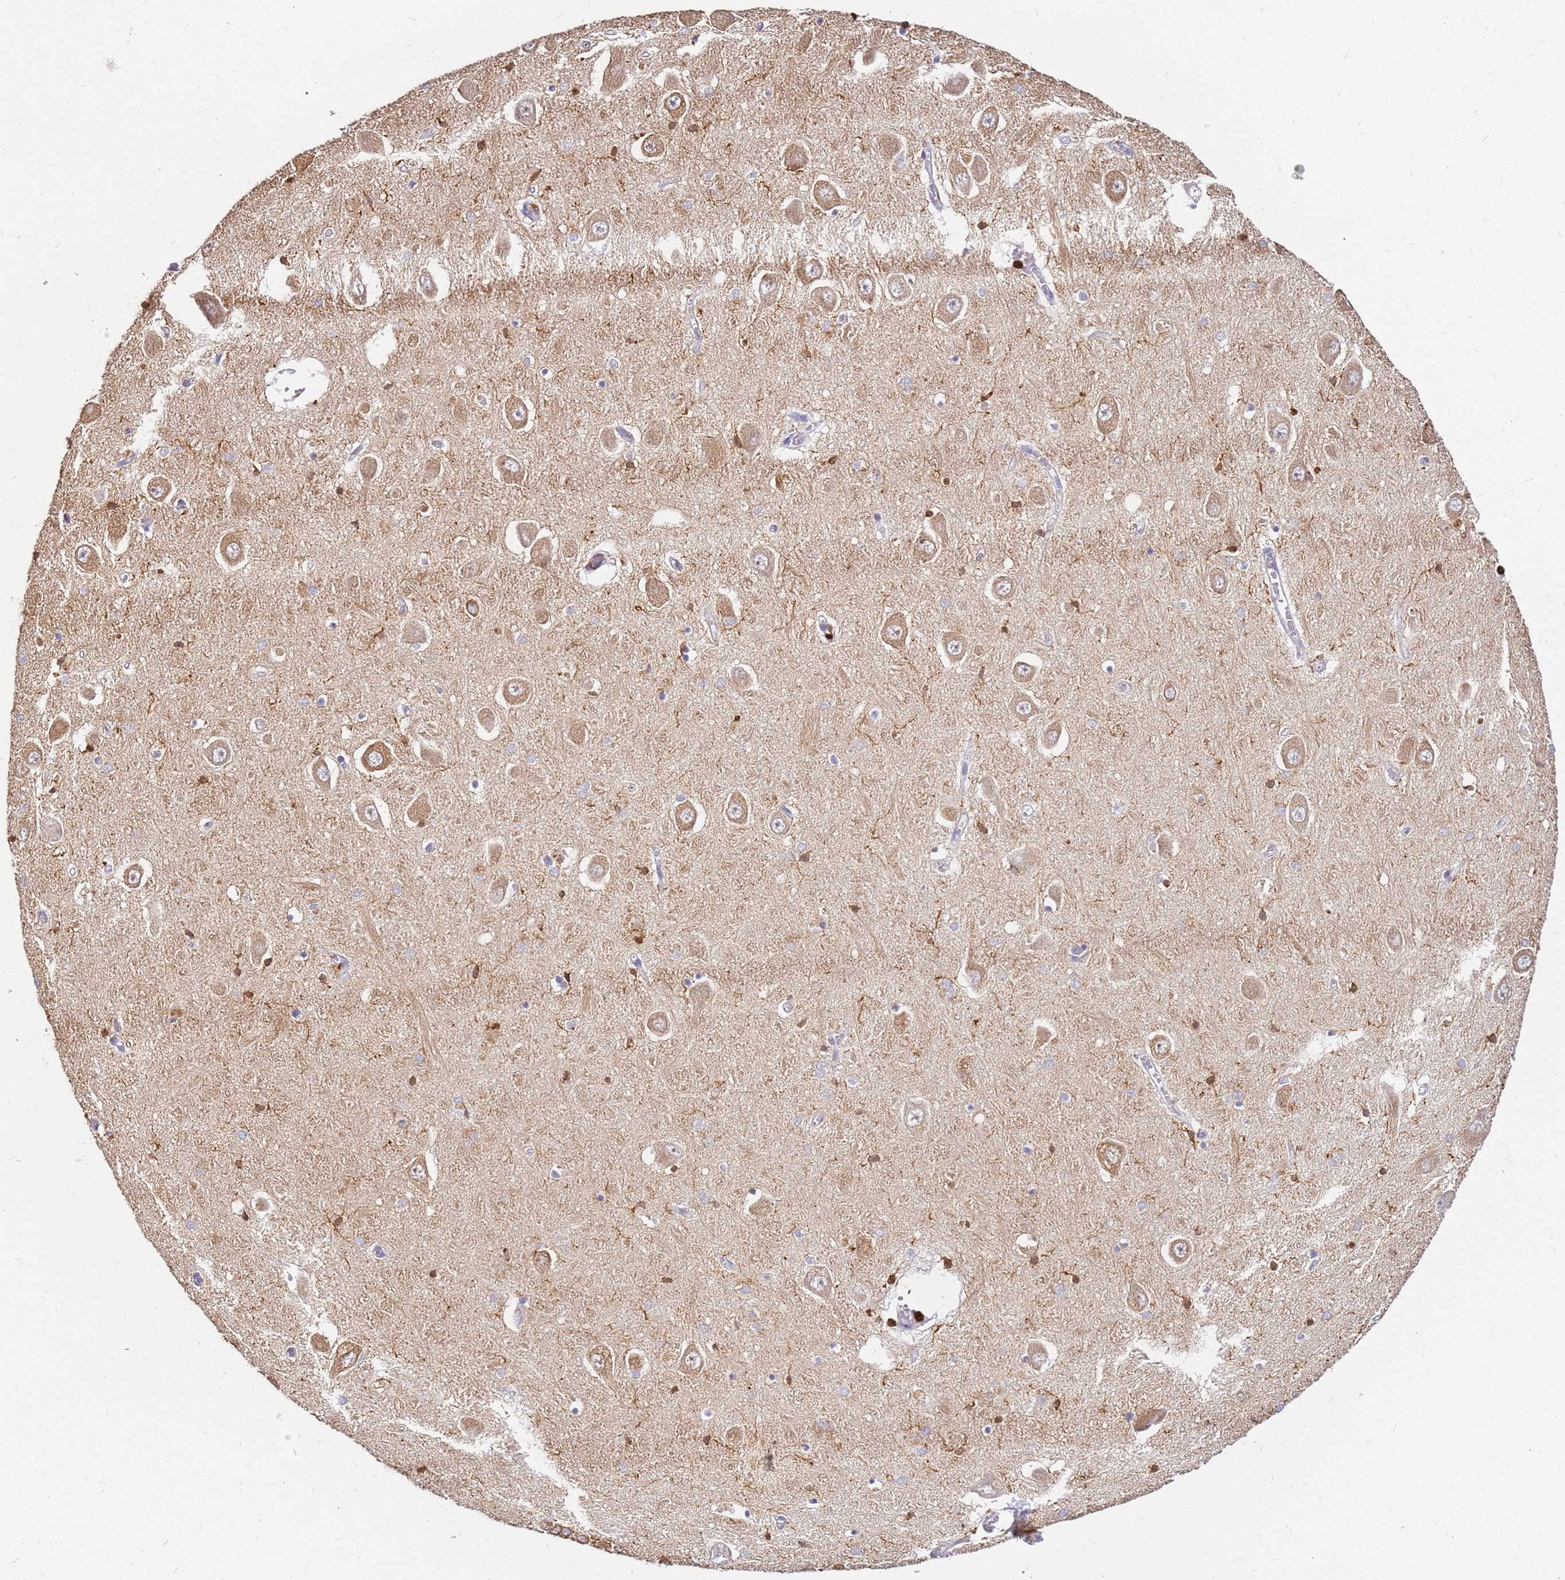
{"staining": {"intensity": "moderate", "quantity": "<25%", "location": "cytoplasmic/membranous,nuclear"}, "tissue": "hippocampus", "cell_type": "Glial cells", "image_type": "normal", "snomed": [{"axis": "morphology", "description": "Normal tissue, NOS"}, {"axis": "topography", "description": "Hippocampus"}], "caption": "Normal hippocampus reveals moderate cytoplasmic/membranous,nuclear positivity in approximately <25% of glial cells (brown staining indicates protein expression, while blue staining denotes nuclei)..", "gene": "CORO1A", "patient": {"sex": "male", "age": 70}}